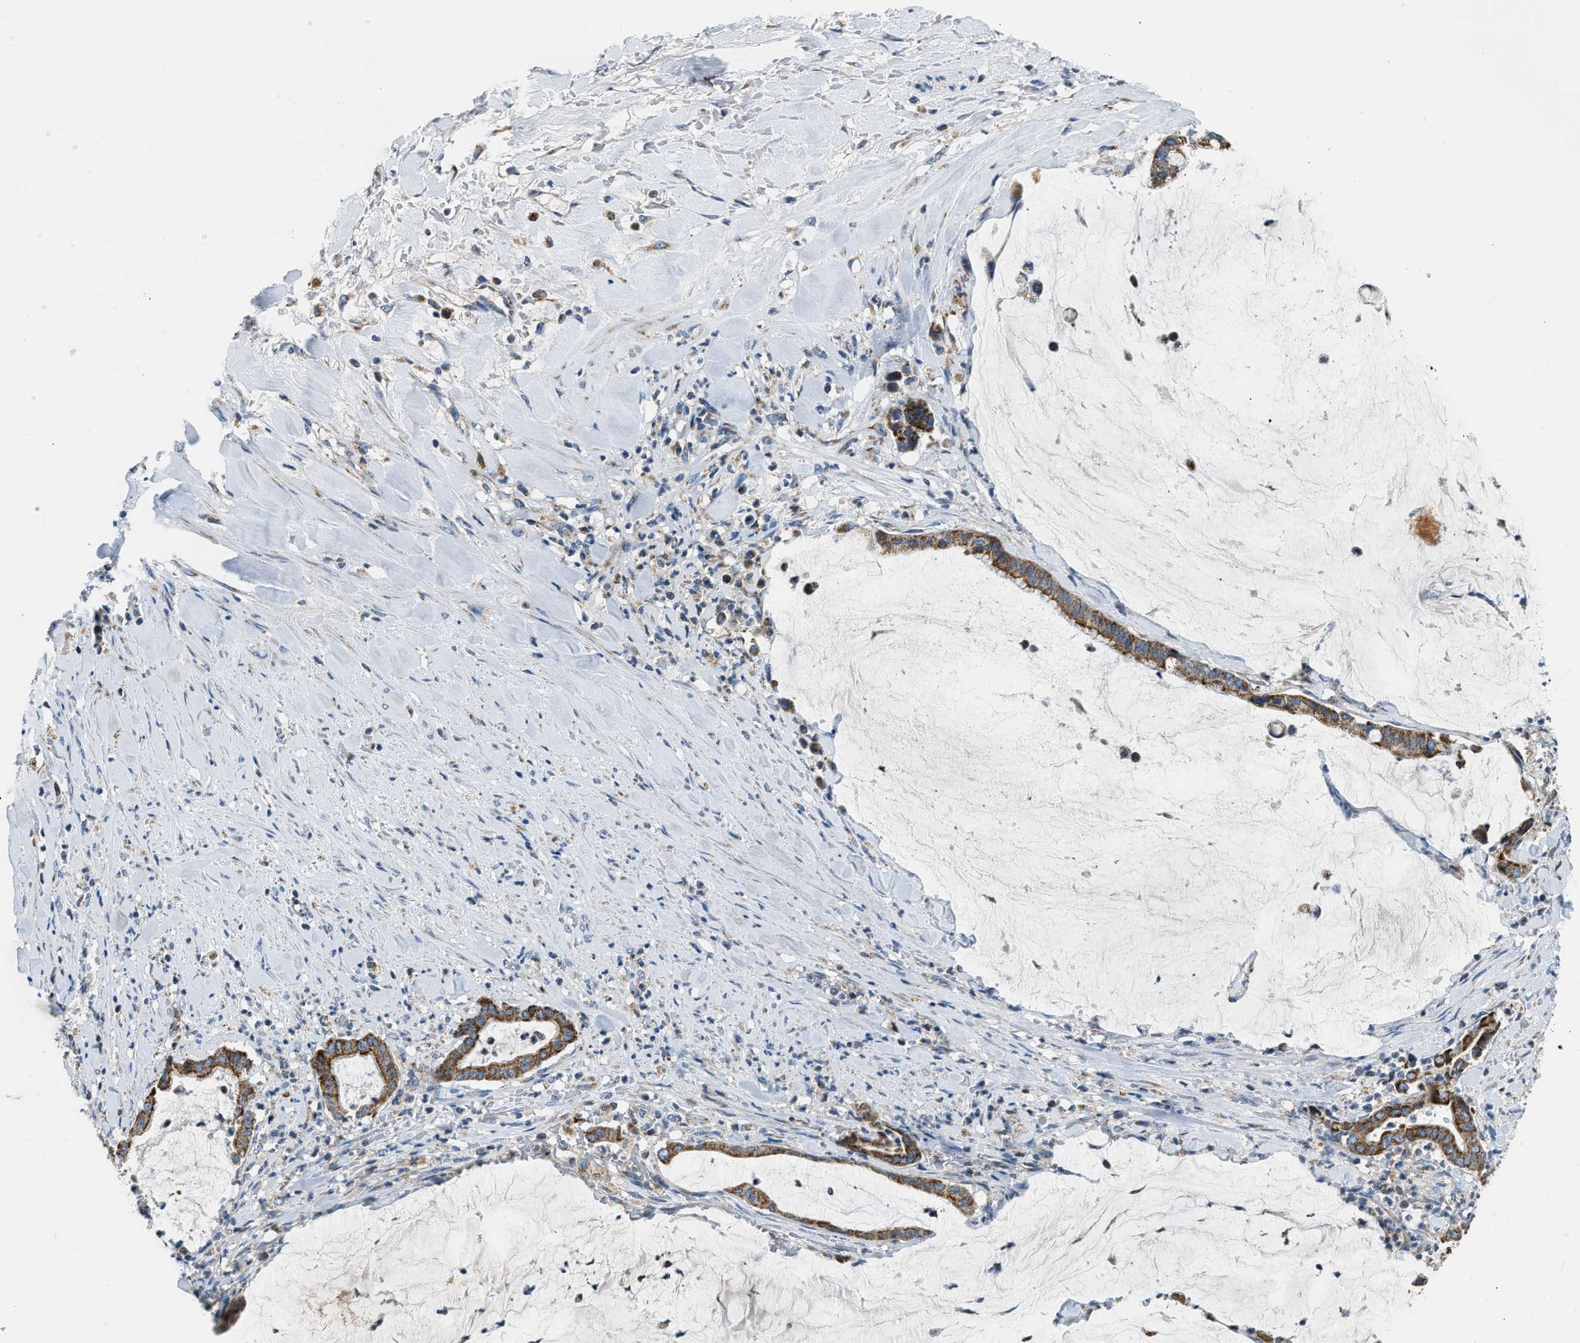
{"staining": {"intensity": "moderate", "quantity": ">75%", "location": "cytoplasmic/membranous"}, "tissue": "pancreatic cancer", "cell_type": "Tumor cells", "image_type": "cancer", "snomed": [{"axis": "morphology", "description": "Adenocarcinoma, NOS"}, {"axis": "topography", "description": "Pancreas"}], "caption": "Protein expression by immunohistochemistry (IHC) displays moderate cytoplasmic/membranous staining in about >75% of tumor cells in pancreatic cancer (adenocarcinoma).", "gene": "ACADVL", "patient": {"sex": "male", "age": 41}}